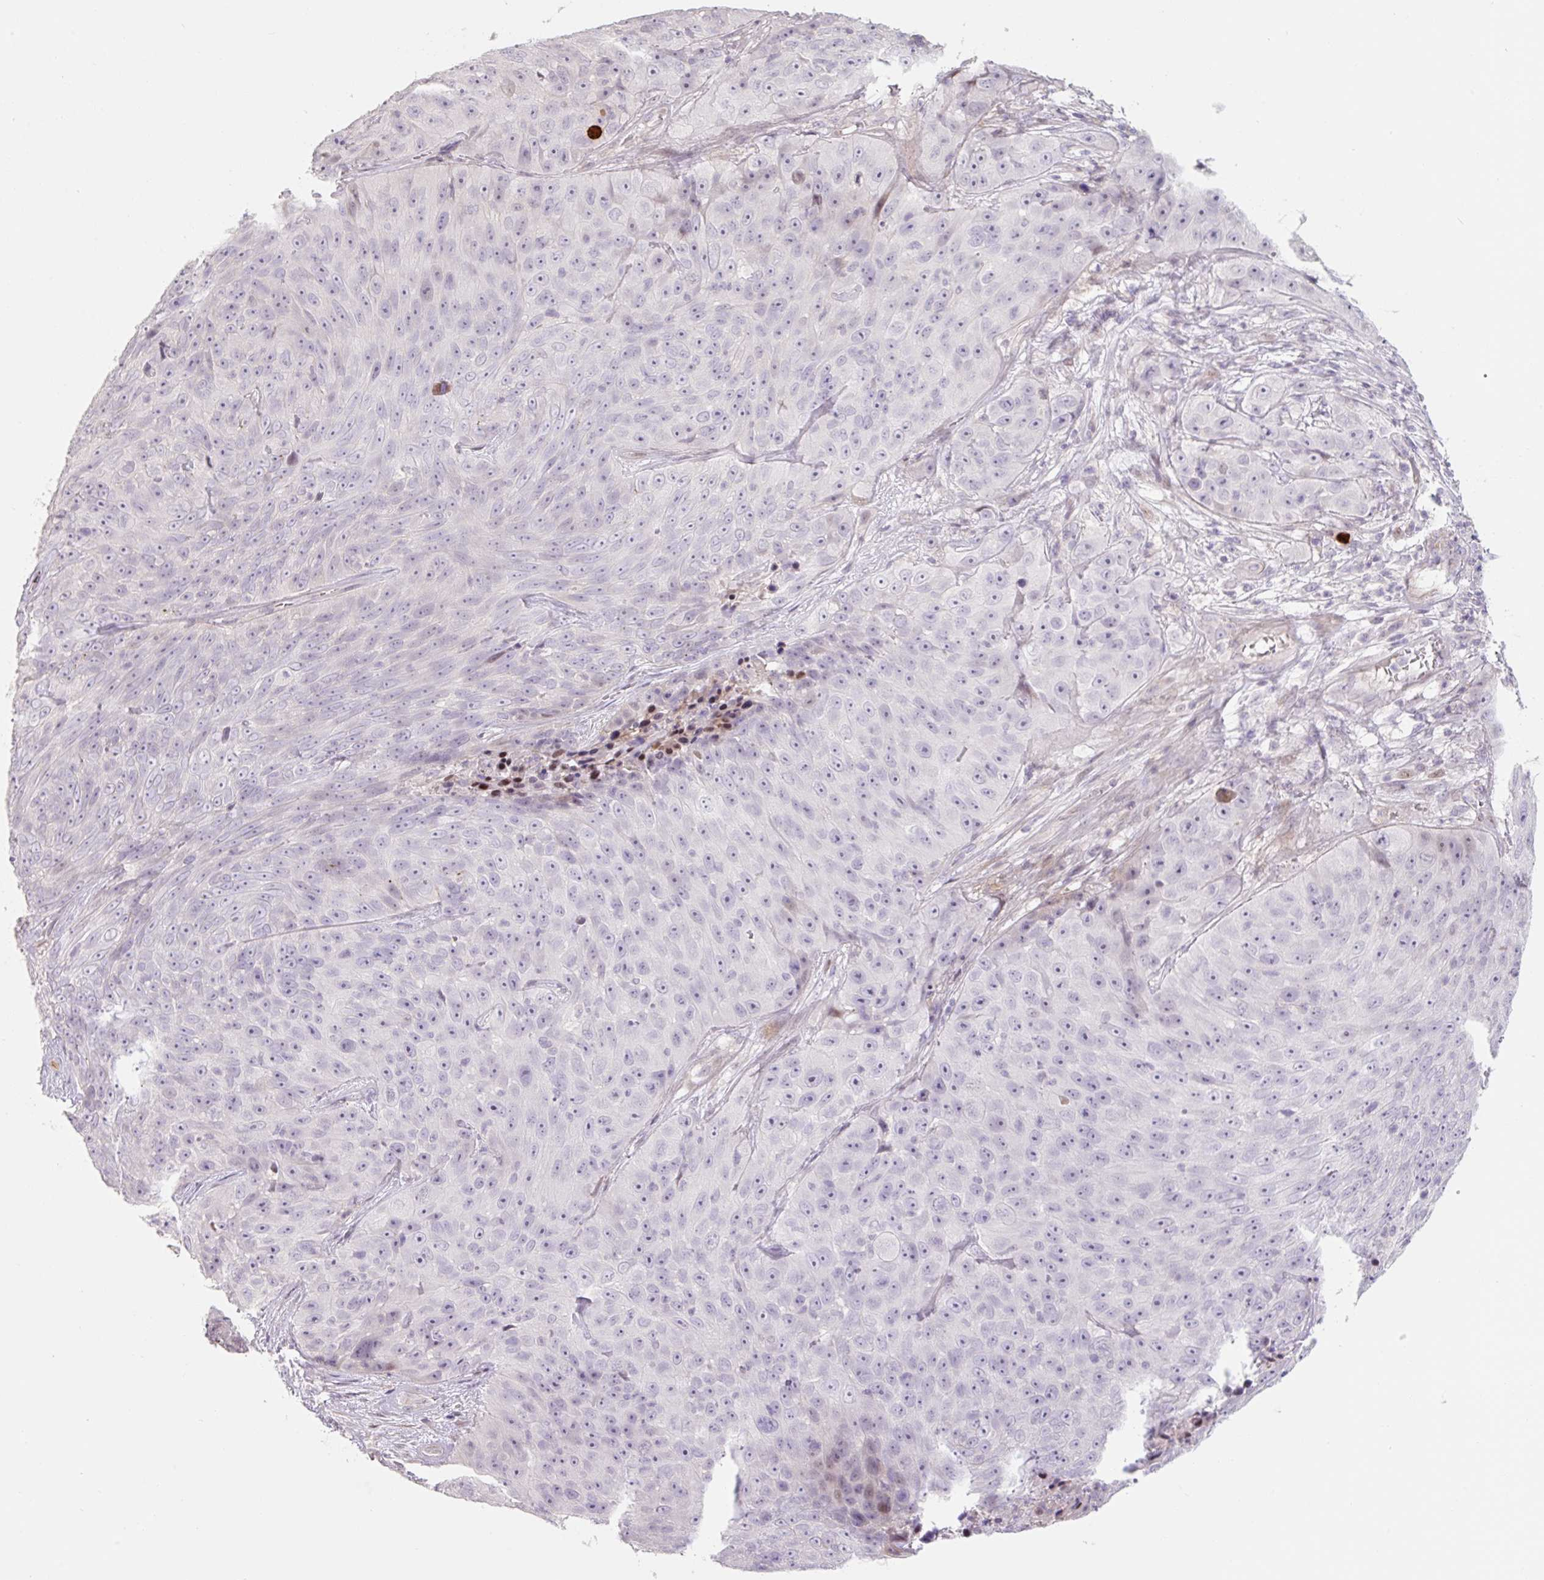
{"staining": {"intensity": "negative", "quantity": "none", "location": "none"}, "tissue": "skin cancer", "cell_type": "Tumor cells", "image_type": "cancer", "snomed": [{"axis": "morphology", "description": "Squamous cell carcinoma, NOS"}, {"axis": "topography", "description": "Skin"}], "caption": "High magnification brightfield microscopy of squamous cell carcinoma (skin) stained with DAB (brown) and counterstained with hematoxylin (blue): tumor cells show no significant positivity.", "gene": "ZNF552", "patient": {"sex": "female", "age": 87}}